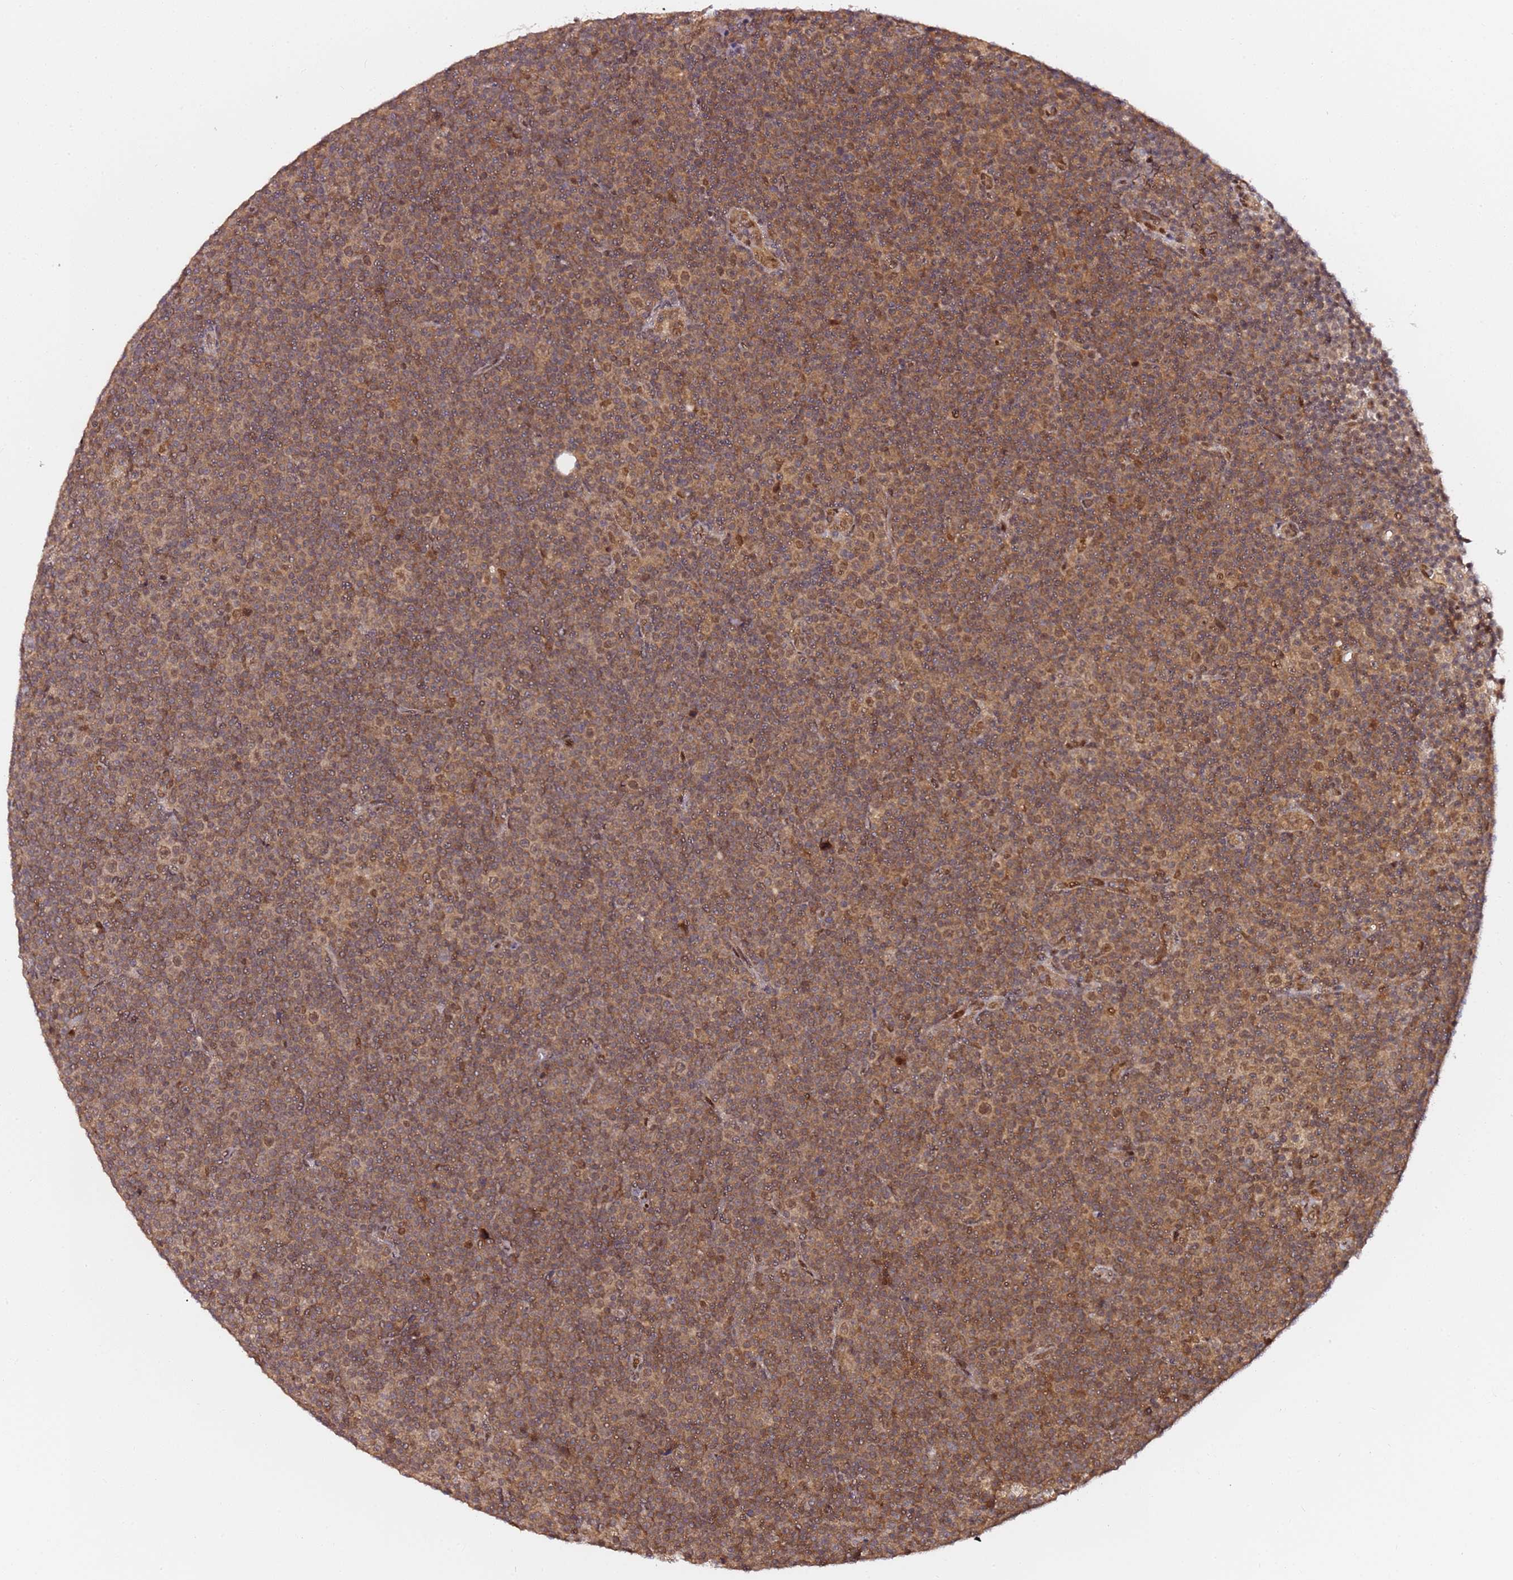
{"staining": {"intensity": "weak", "quantity": "25%-75%", "location": "nuclear"}, "tissue": "lymphoma", "cell_type": "Tumor cells", "image_type": "cancer", "snomed": [{"axis": "morphology", "description": "Malignant lymphoma, non-Hodgkin's type, Low grade"}, {"axis": "topography", "description": "Lymph node"}], "caption": "The histopathology image shows a brown stain indicating the presence of a protein in the nuclear of tumor cells in low-grade malignant lymphoma, non-Hodgkin's type.", "gene": "RGS18", "patient": {"sex": "female", "age": 67}}